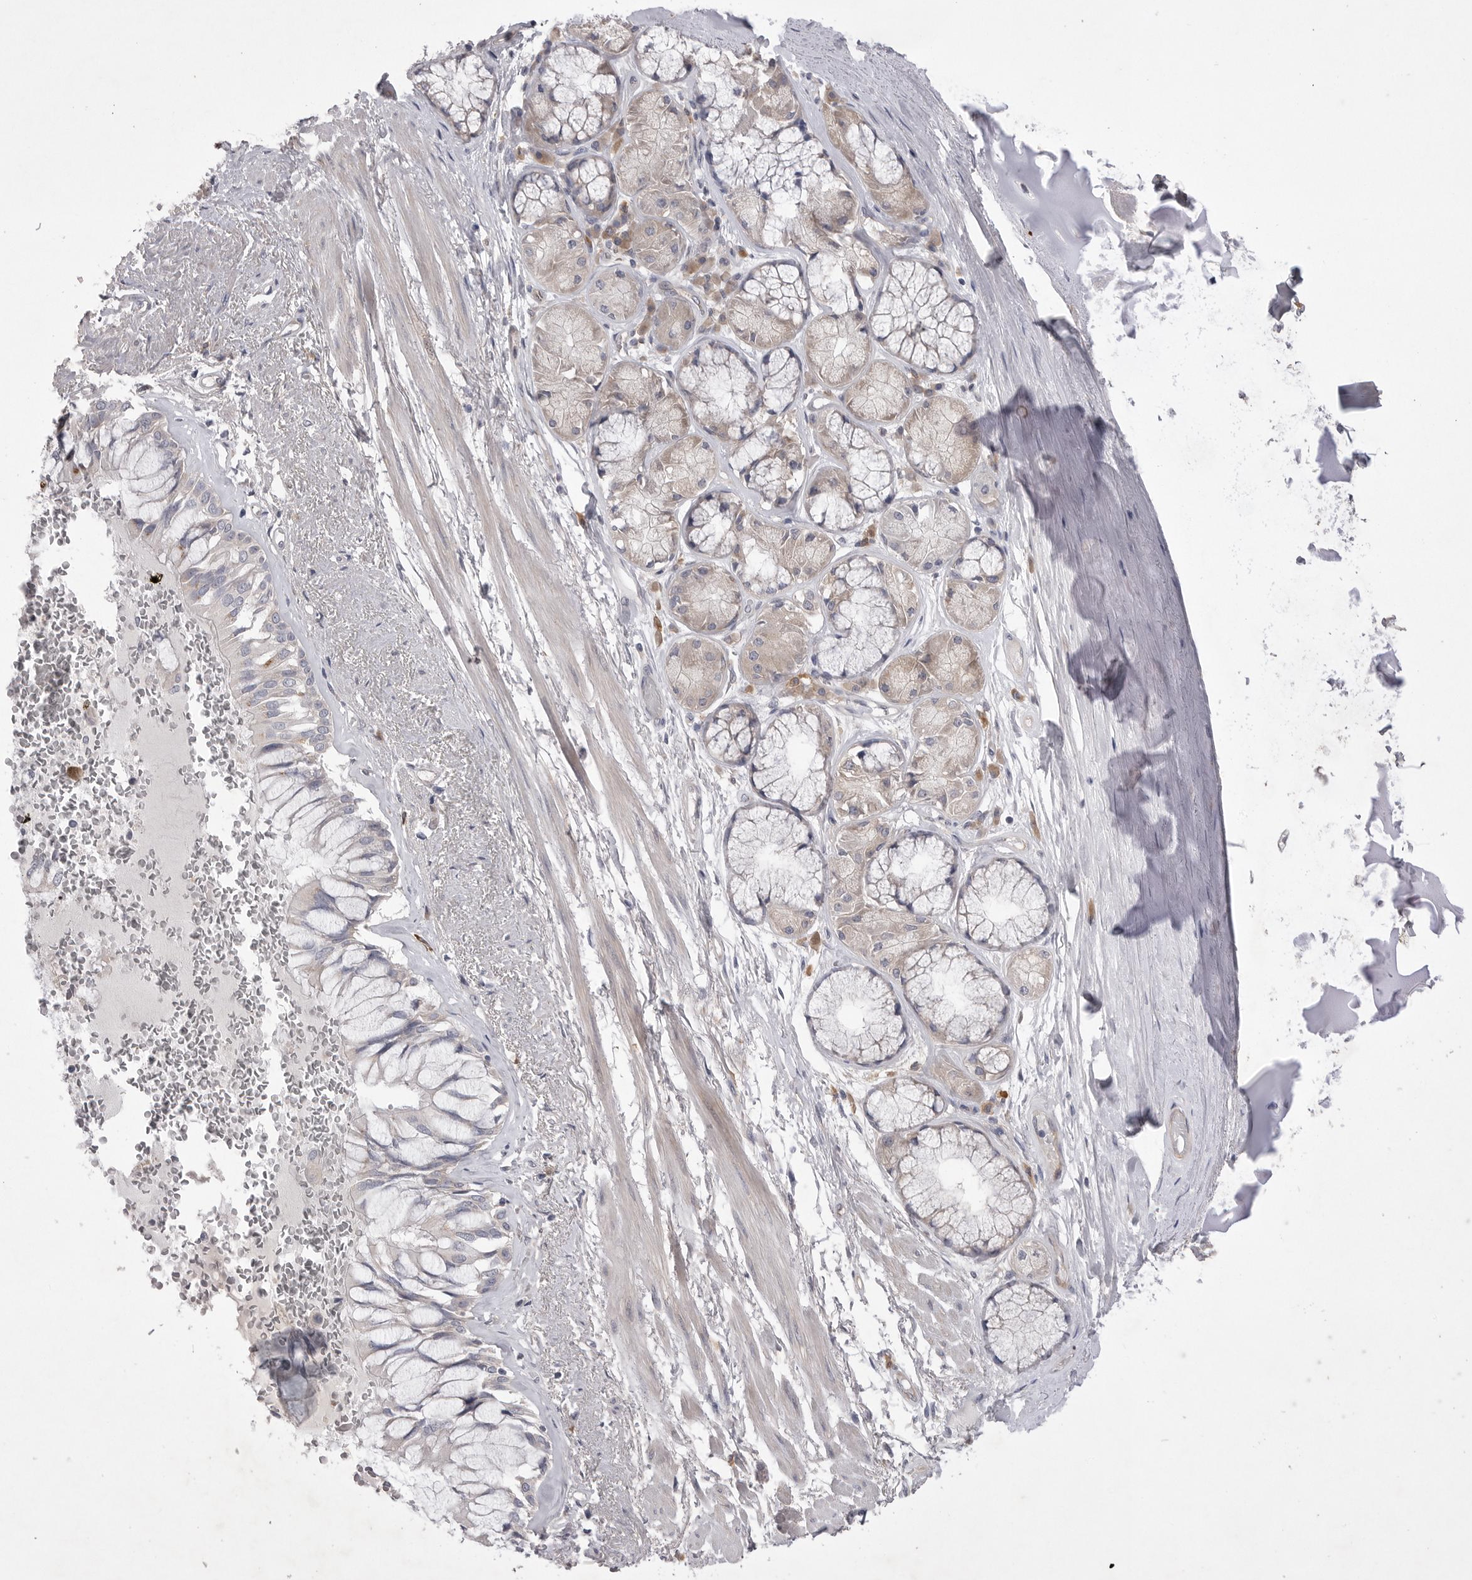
{"staining": {"intensity": "negative", "quantity": "none", "location": "none"}, "tissue": "soft tissue", "cell_type": "Chondrocytes", "image_type": "normal", "snomed": [{"axis": "morphology", "description": "Normal tissue, NOS"}, {"axis": "topography", "description": "Bronchus"}], "caption": "Immunohistochemical staining of unremarkable human soft tissue shows no significant expression in chondrocytes. (DAB (3,3'-diaminobenzidine) IHC, high magnification).", "gene": "VAC14", "patient": {"sex": "male", "age": 66}}